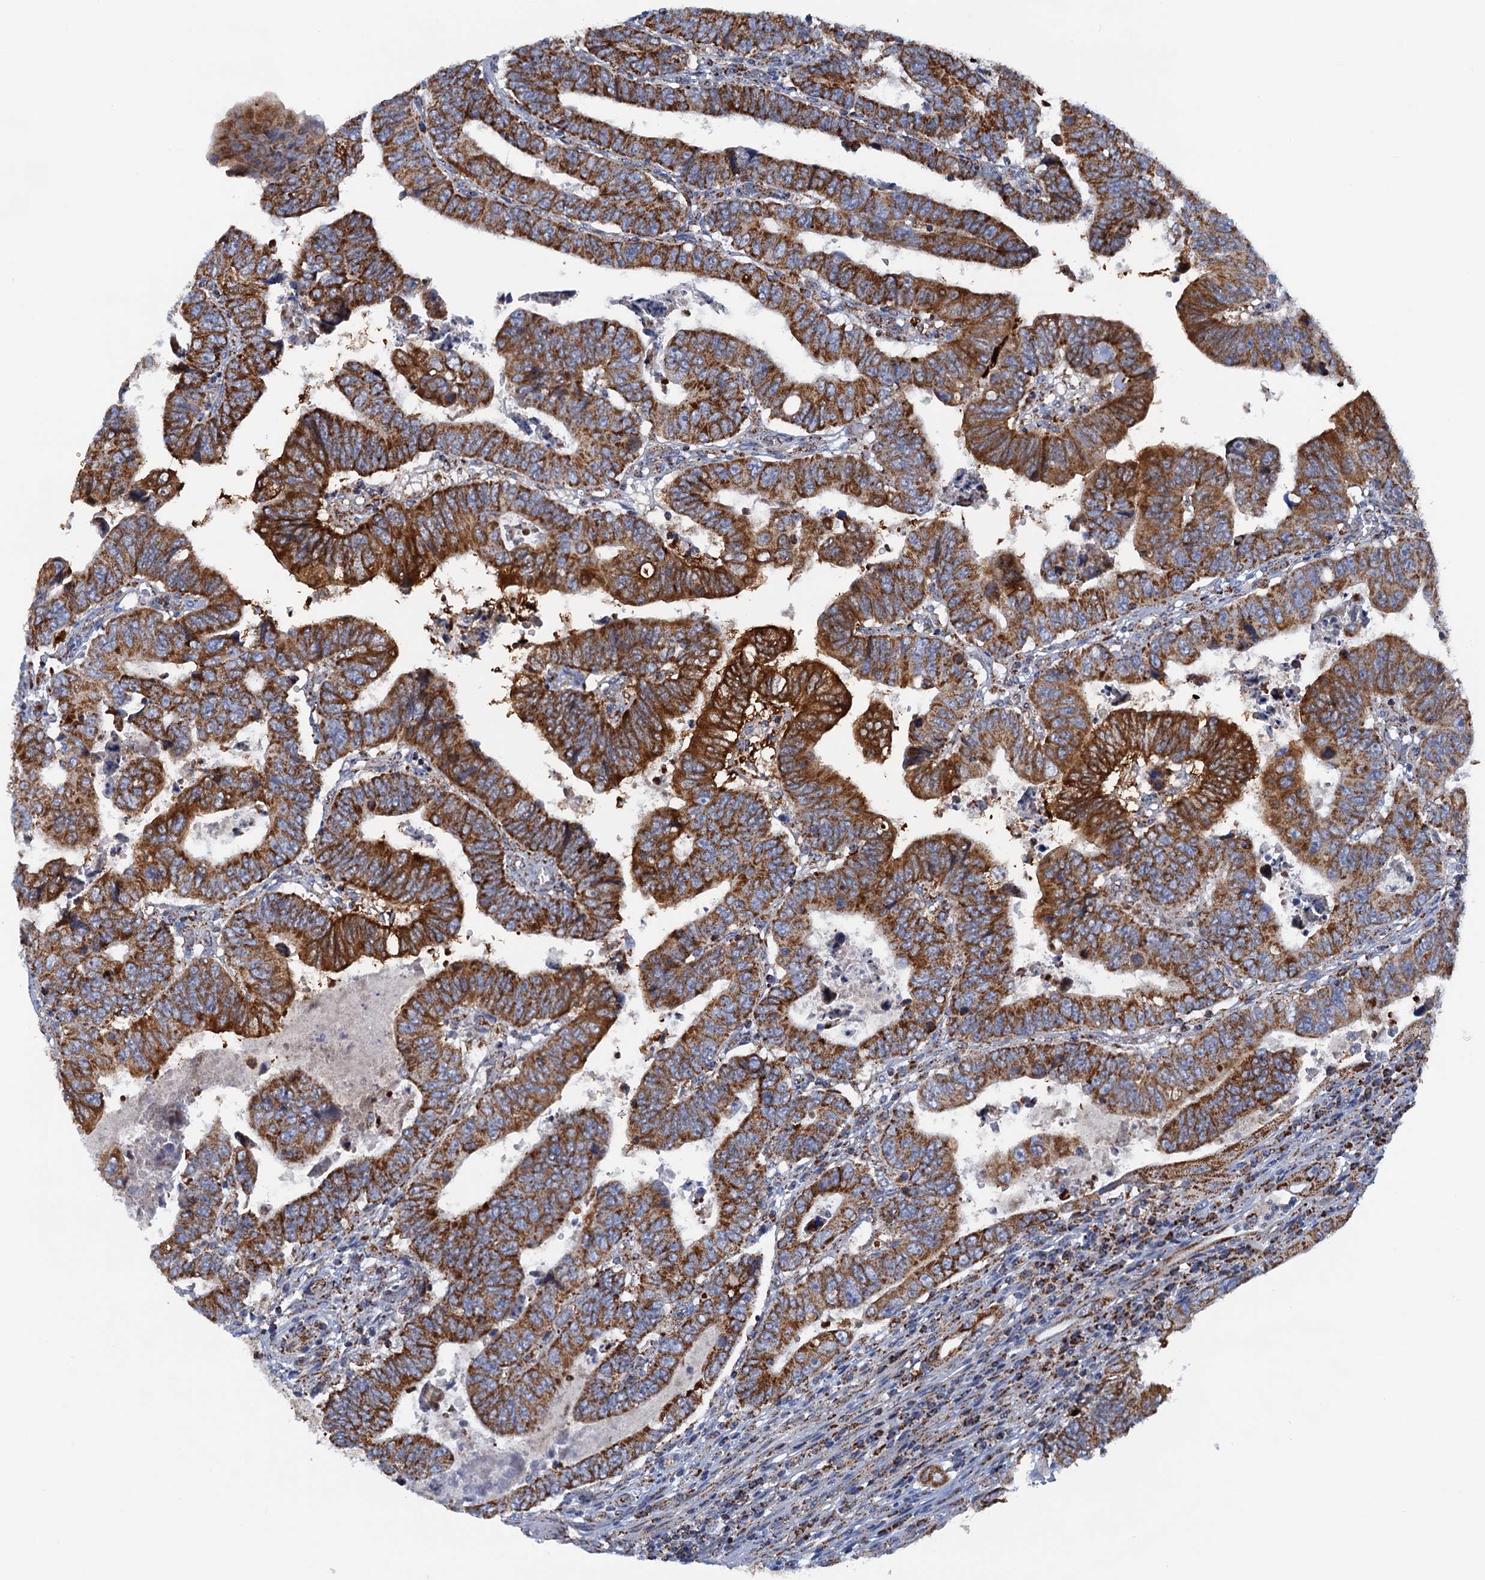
{"staining": {"intensity": "strong", "quantity": ">75%", "location": "cytoplasmic/membranous"}, "tissue": "colorectal cancer", "cell_type": "Tumor cells", "image_type": "cancer", "snomed": [{"axis": "morphology", "description": "Normal tissue, NOS"}, {"axis": "morphology", "description": "Adenocarcinoma, NOS"}, {"axis": "topography", "description": "Rectum"}], "caption": "Immunohistochemical staining of adenocarcinoma (colorectal) exhibits high levels of strong cytoplasmic/membranous expression in about >75% of tumor cells.", "gene": "GTPBP3", "patient": {"sex": "female", "age": 65}}